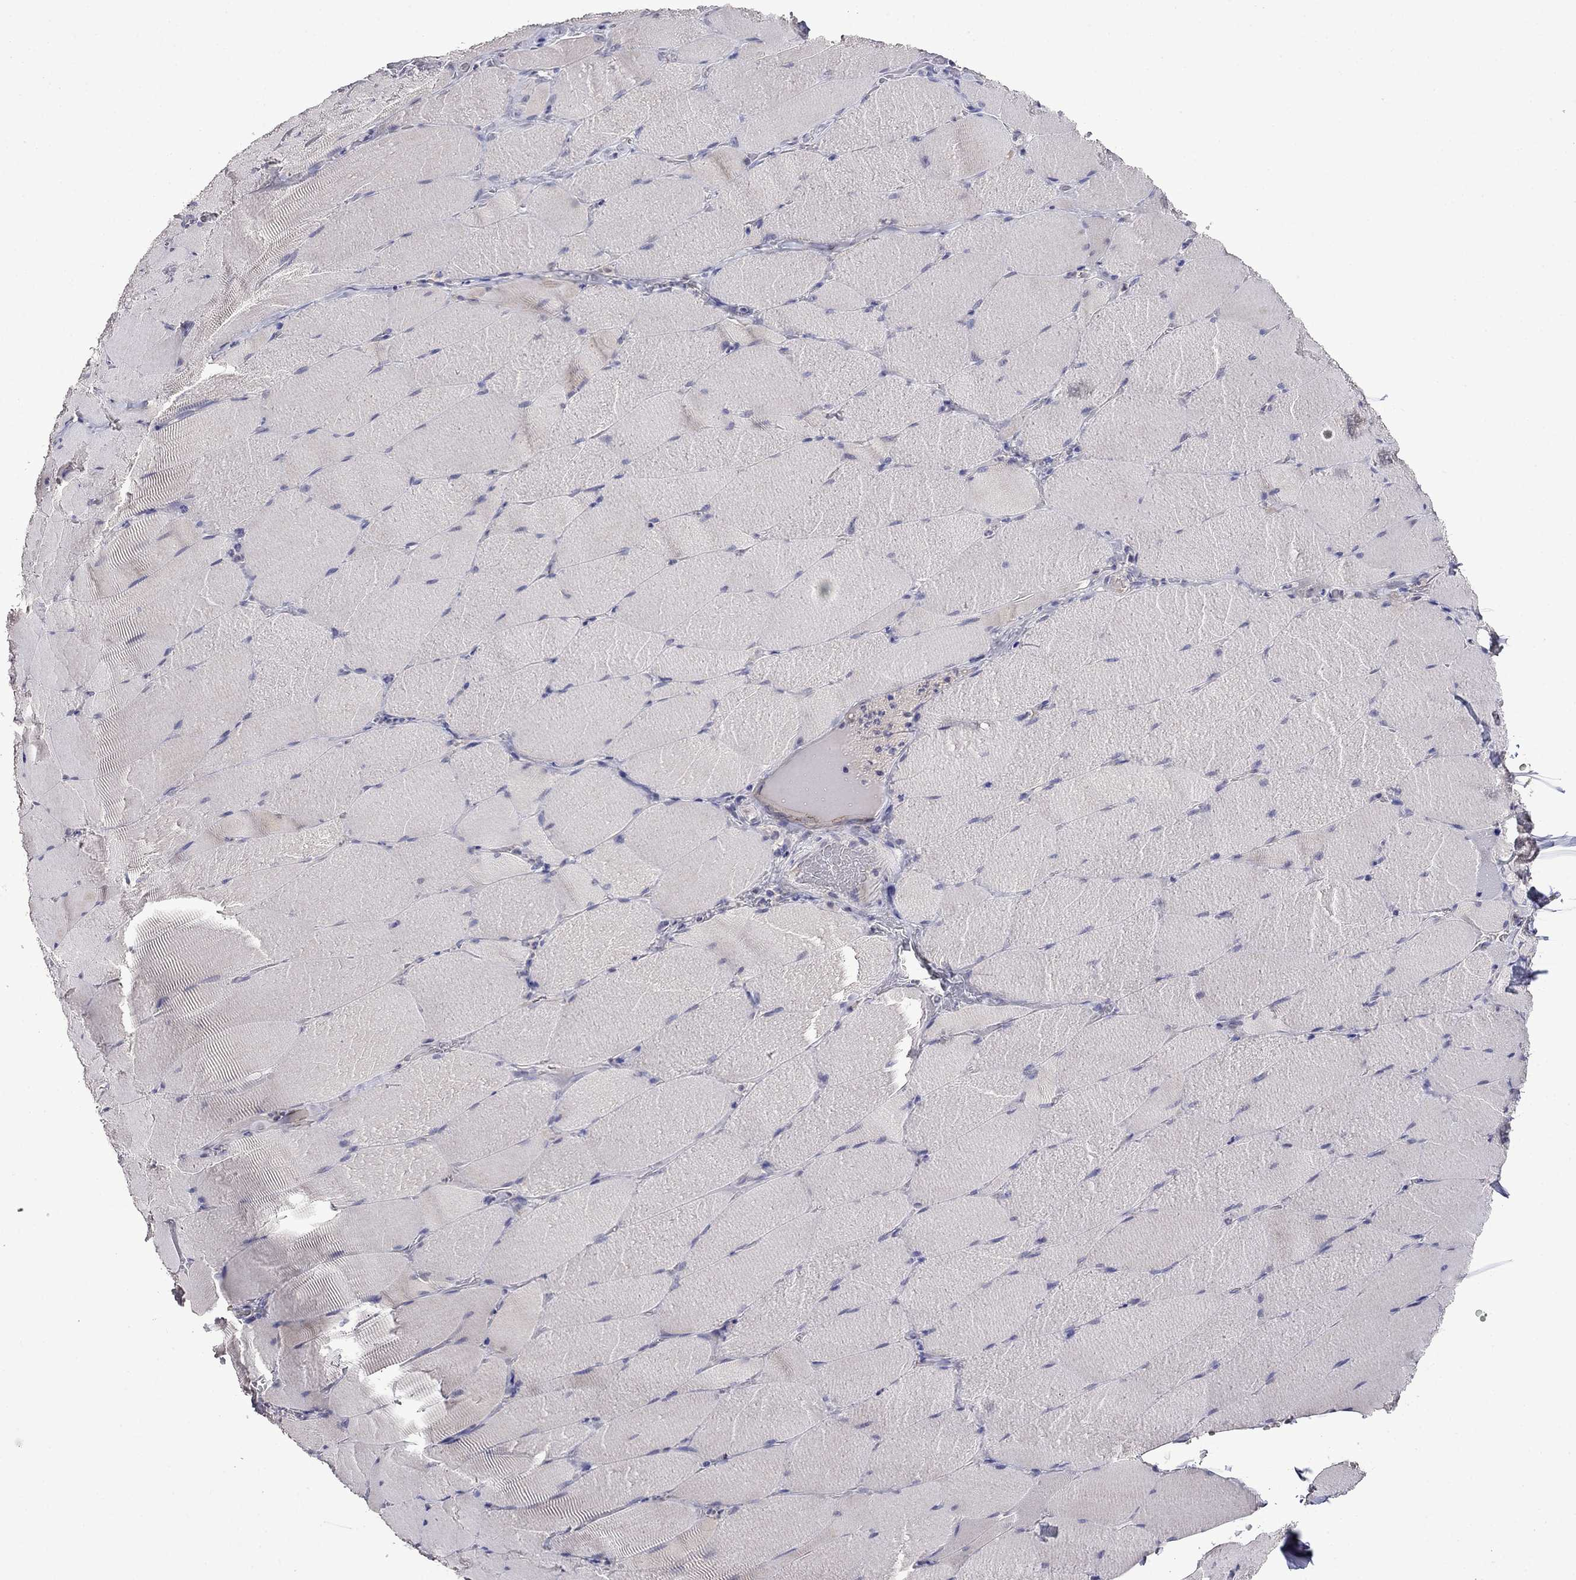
{"staining": {"intensity": "negative", "quantity": "none", "location": "none"}, "tissue": "skeletal muscle", "cell_type": "Myocytes", "image_type": "normal", "snomed": [{"axis": "morphology", "description": "Normal tissue, NOS"}, {"axis": "topography", "description": "Skeletal muscle"}], "caption": "High magnification brightfield microscopy of benign skeletal muscle stained with DAB (brown) and counterstained with hematoxylin (blue): myocytes show no significant positivity.", "gene": "STAR", "patient": {"sex": "male", "age": 56}}